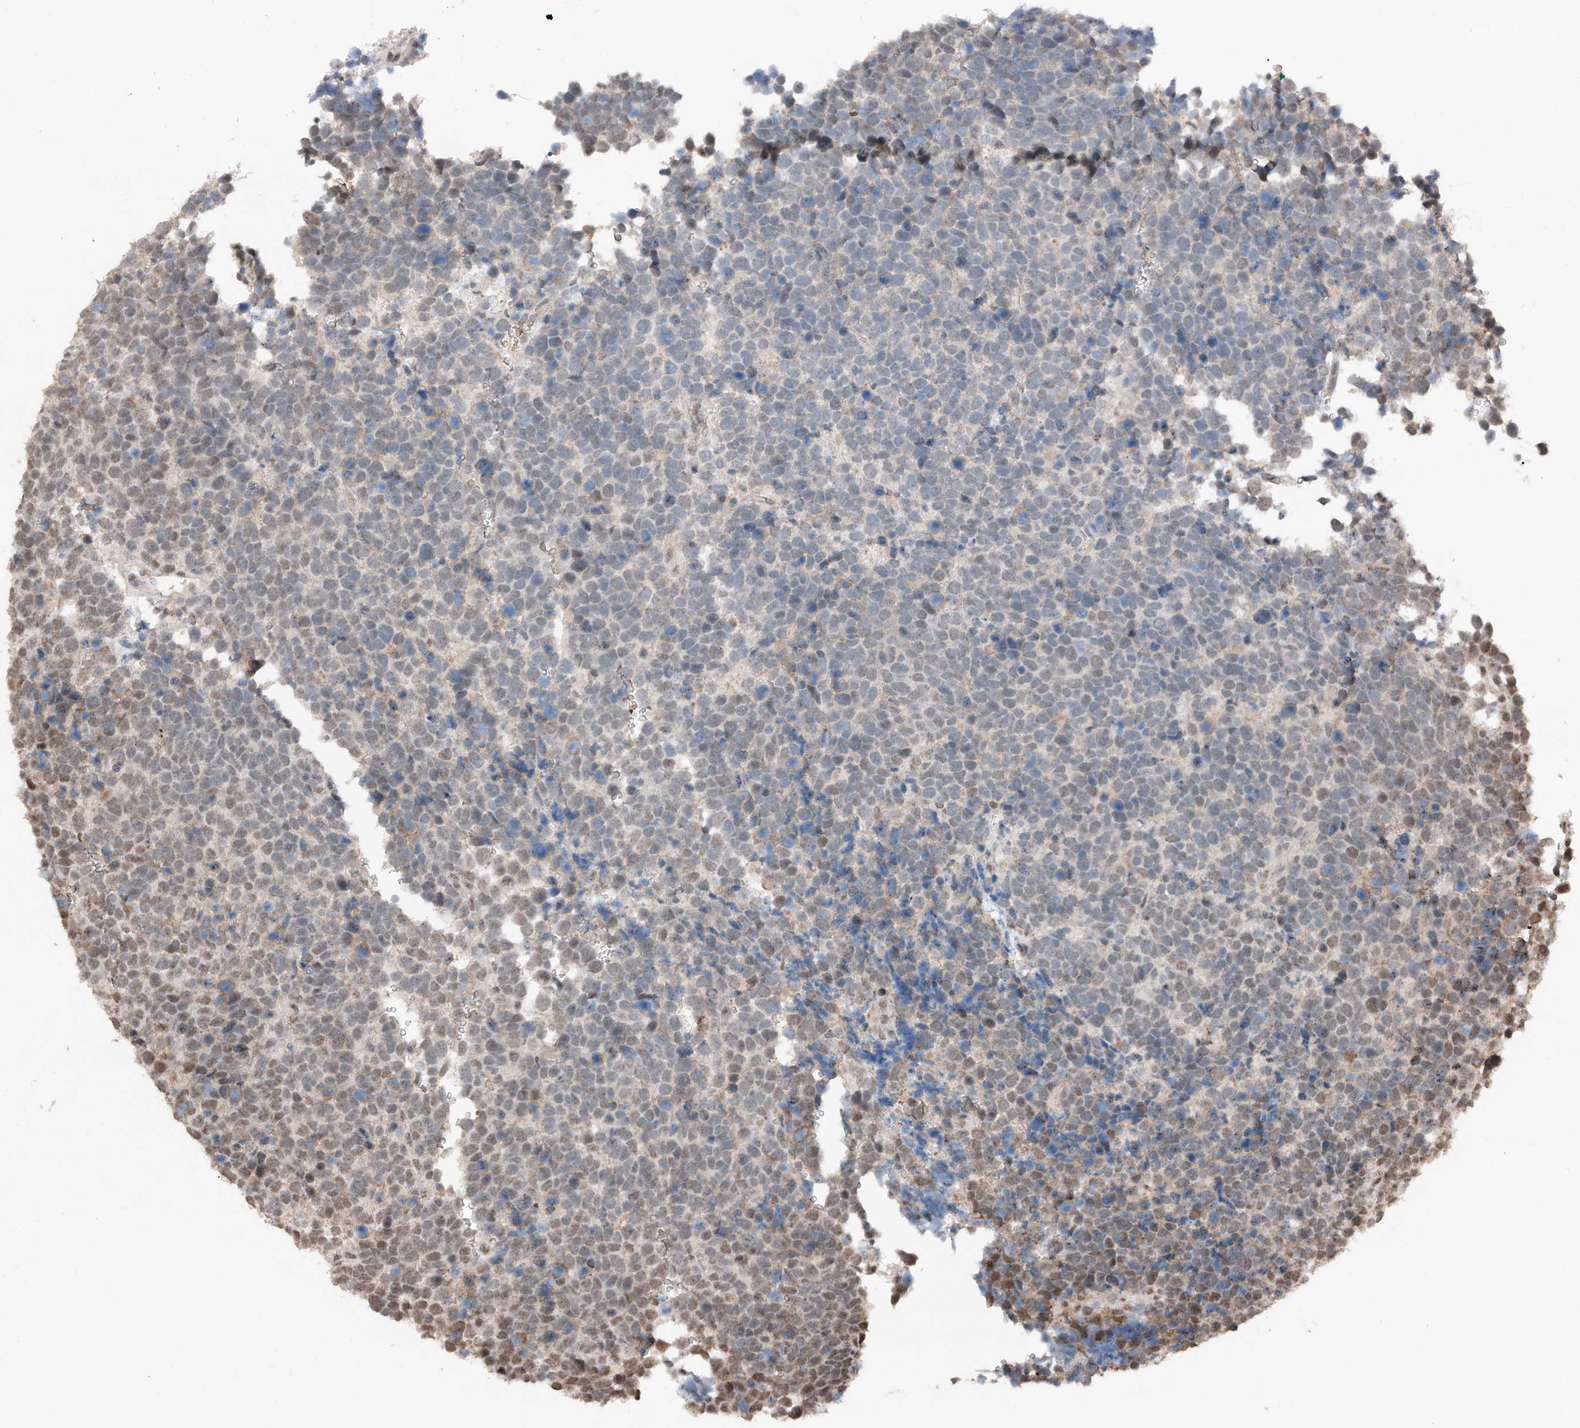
{"staining": {"intensity": "weak", "quantity": "25%-75%", "location": "nuclear"}, "tissue": "urothelial cancer", "cell_type": "Tumor cells", "image_type": "cancer", "snomed": [{"axis": "morphology", "description": "Urothelial carcinoma, High grade"}, {"axis": "topography", "description": "Urinary bladder"}], "caption": "Immunohistochemical staining of human urothelial cancer reveals low levels of weak nuclear staining in about 25%-75% of tumor cells.", "gene": "TBX4", "patient": {"sex": "female", "age": 82}}